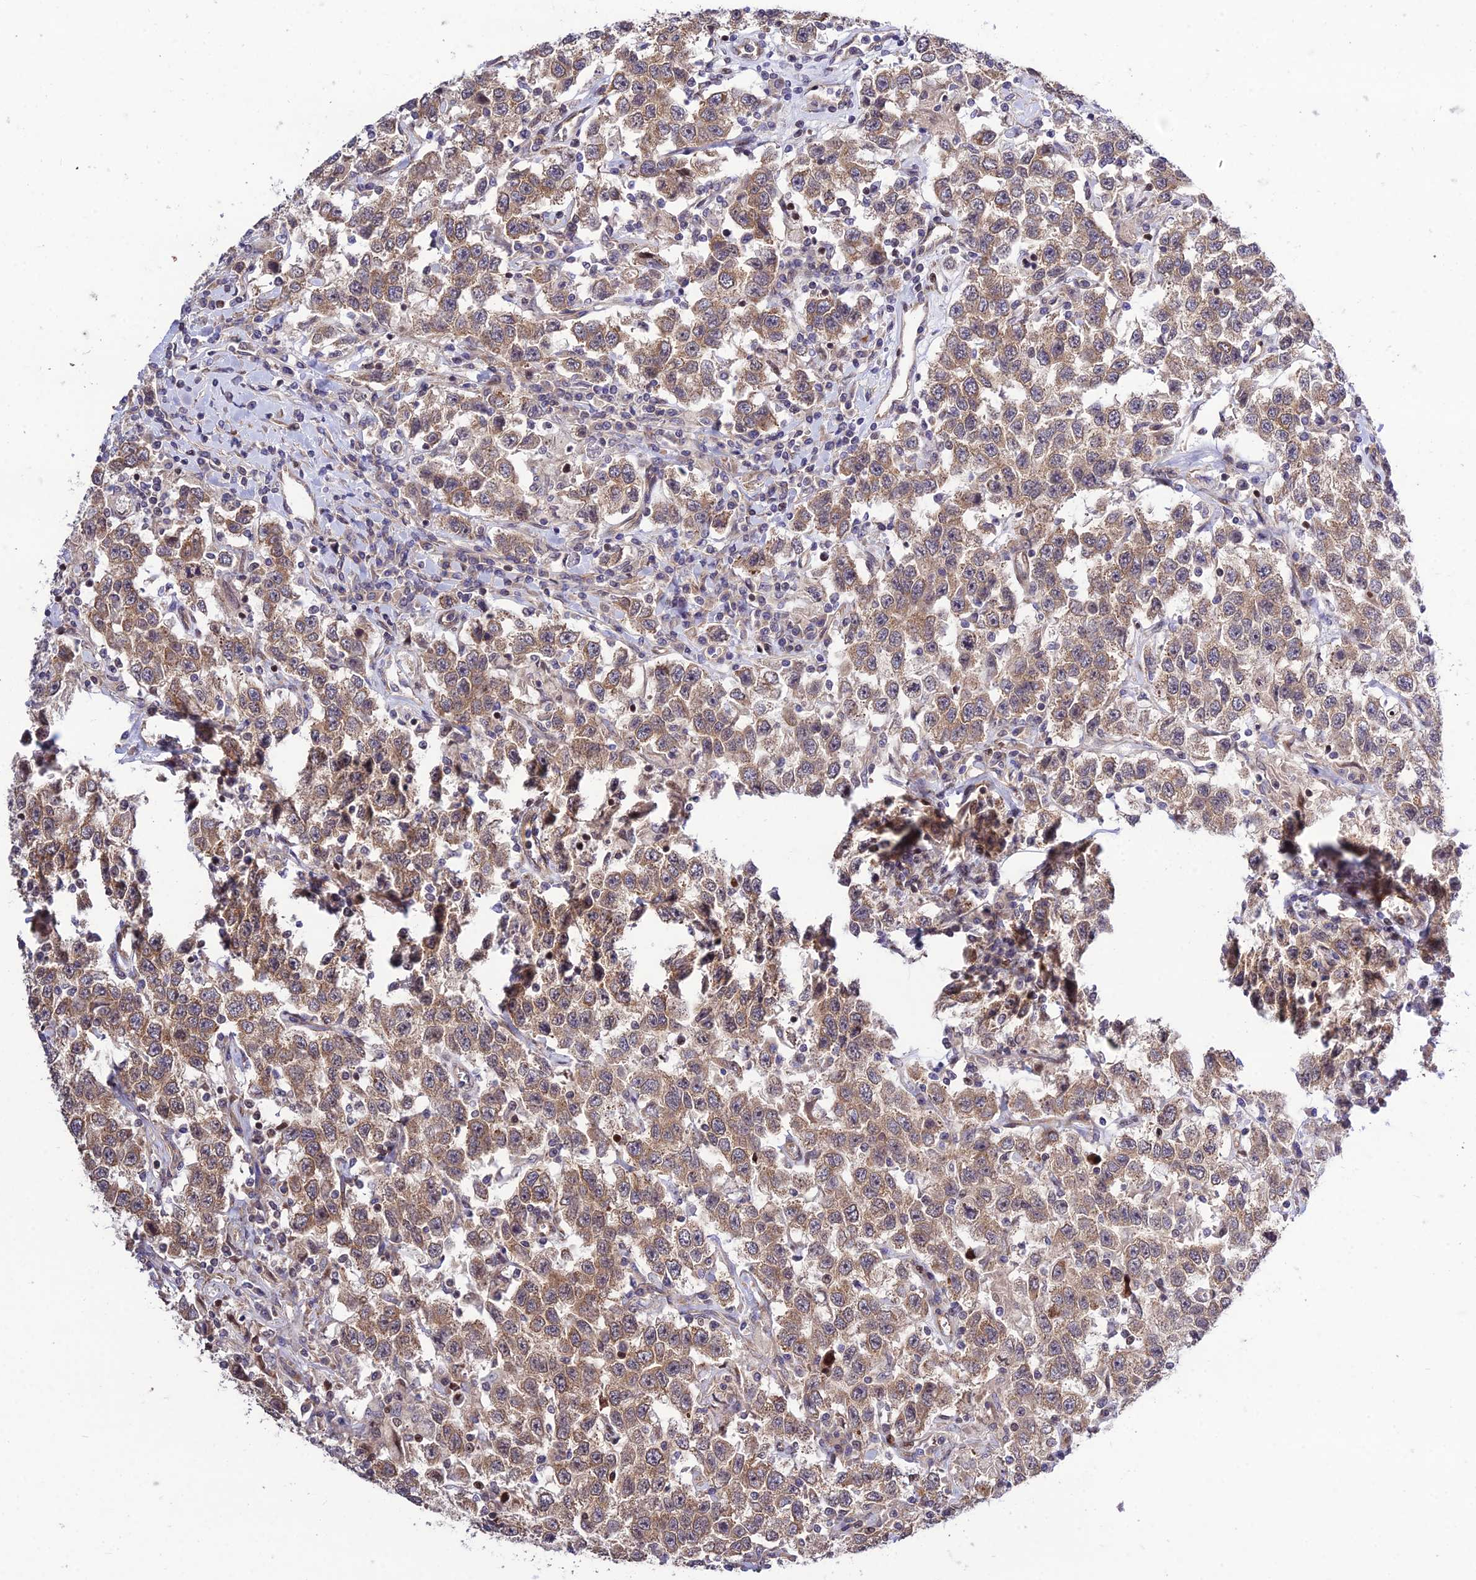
{"staining": {"intensity": "moderate", "quantity": ">75%", "location": "cytoplasmic/membranous"}, "tissue": "testis cancer", "cell_type": "Tumor cells", "image_type": "cancer", "snomed": [{"axis": "morphology", "description": "Seminoma, NOS"}, {"axis": "topography", "description": "Testis"}], "caption": "Immunohistochemistry histopathology image of human testis seminoma stained for a protein (brown), which demonstrates medium levels of moderate cytoplasmic/membranous positivity in about >75% of tumor cells.", "gene": "SMG6", "patient": {"sex": "male", "age": 41}}